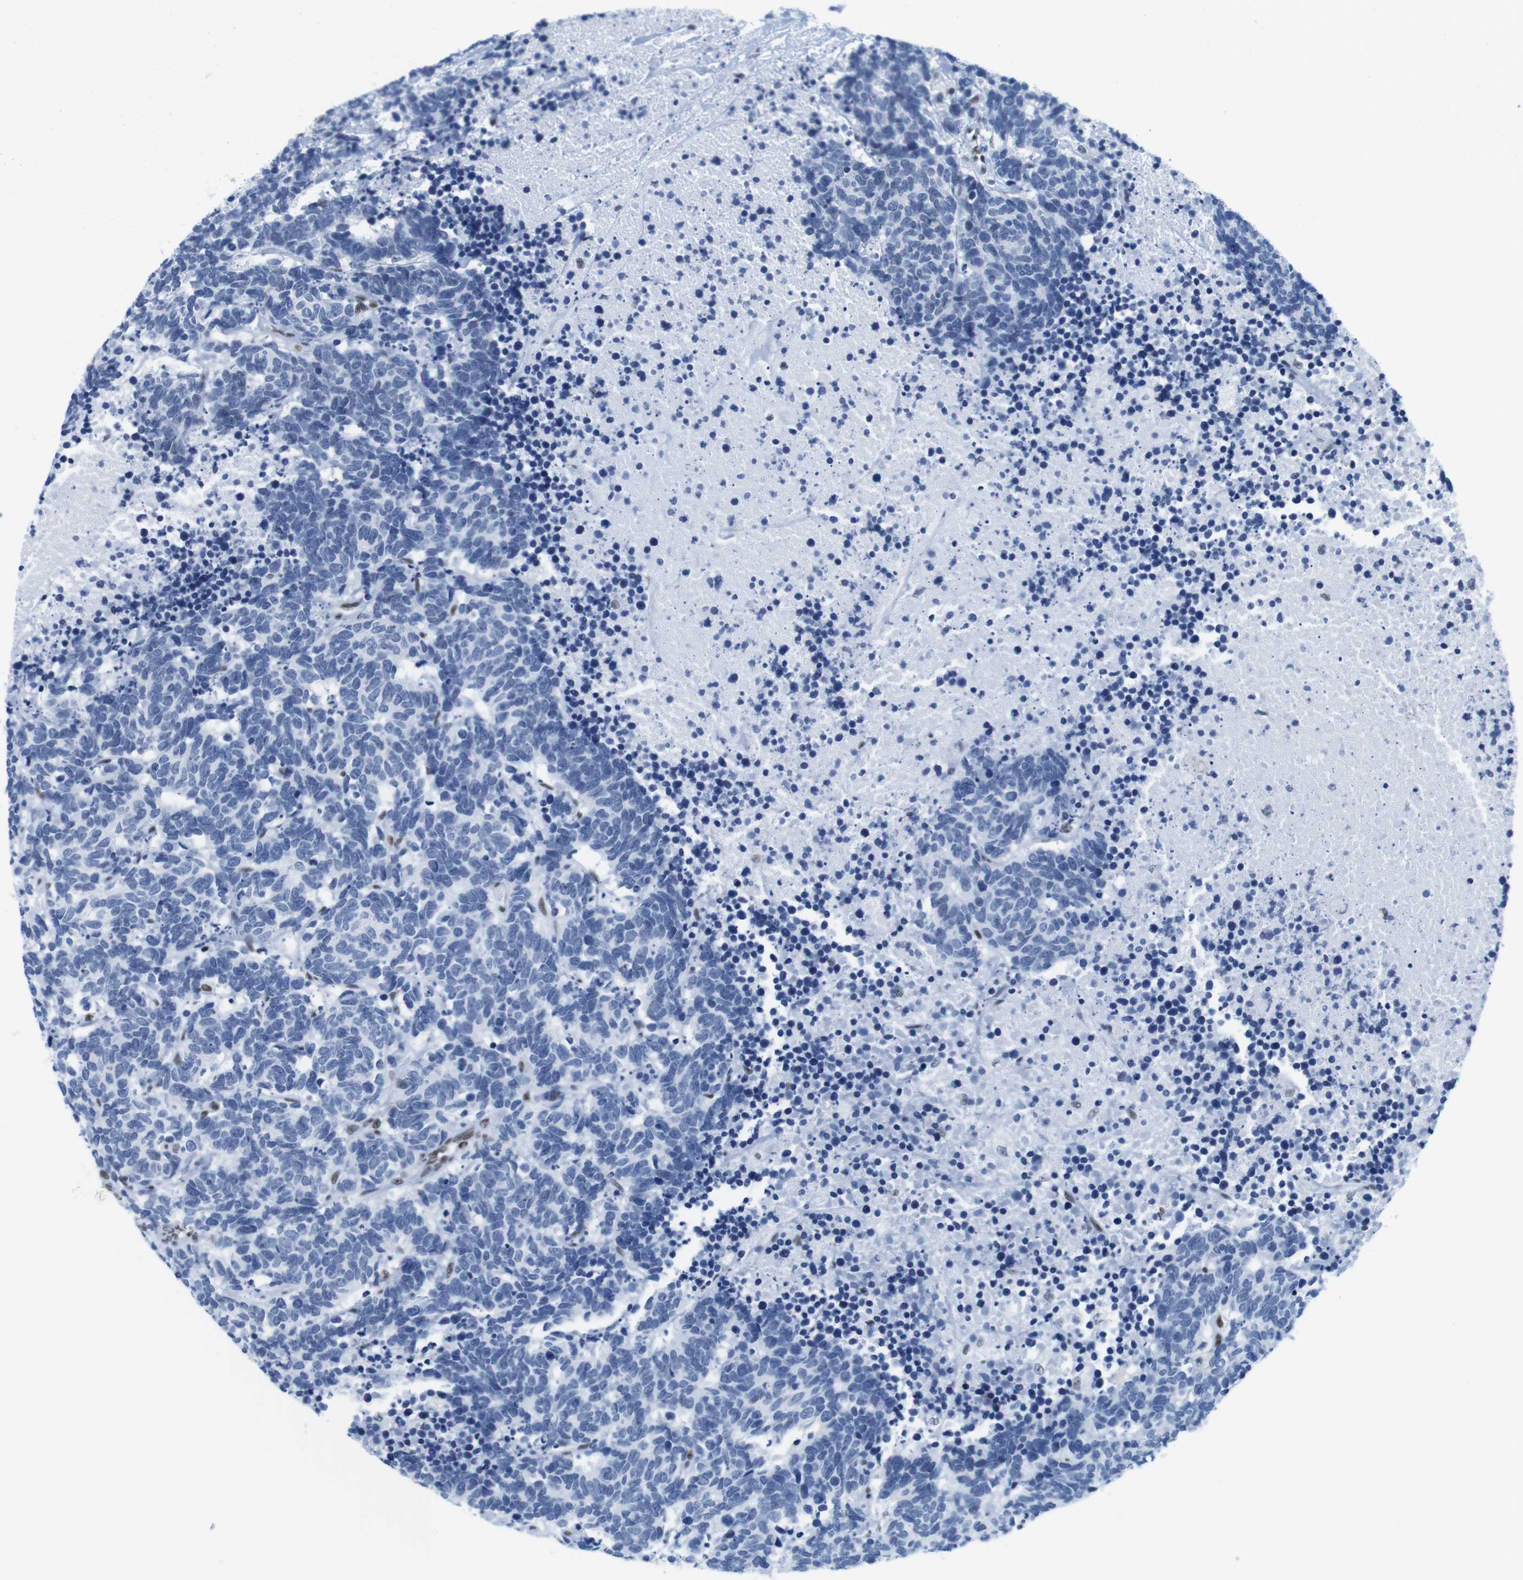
{"staining": {"intensity": "negative", "quantity": "none", "location": "none"}, "tissue": "carcinoid", "cell_type": "Tumor cells", "image_type": "cancer", "snomed": [{"axis": "morphology", "description": "Carcinoma, NOS"}, {"axis": "morphology", "description": "Carcinoid, malignant, NOS"}, {"axis": "topography", "description": "Urinary bladder"}], "caption": "Immunohistochemistry photomicrograph of neoplastic tissue: human carcinoid (malignant) stained with DAB displays no significant protein staining in tumor cells.", "gene": "IFI16", "patient": {"sex": "male", "age": 57}}